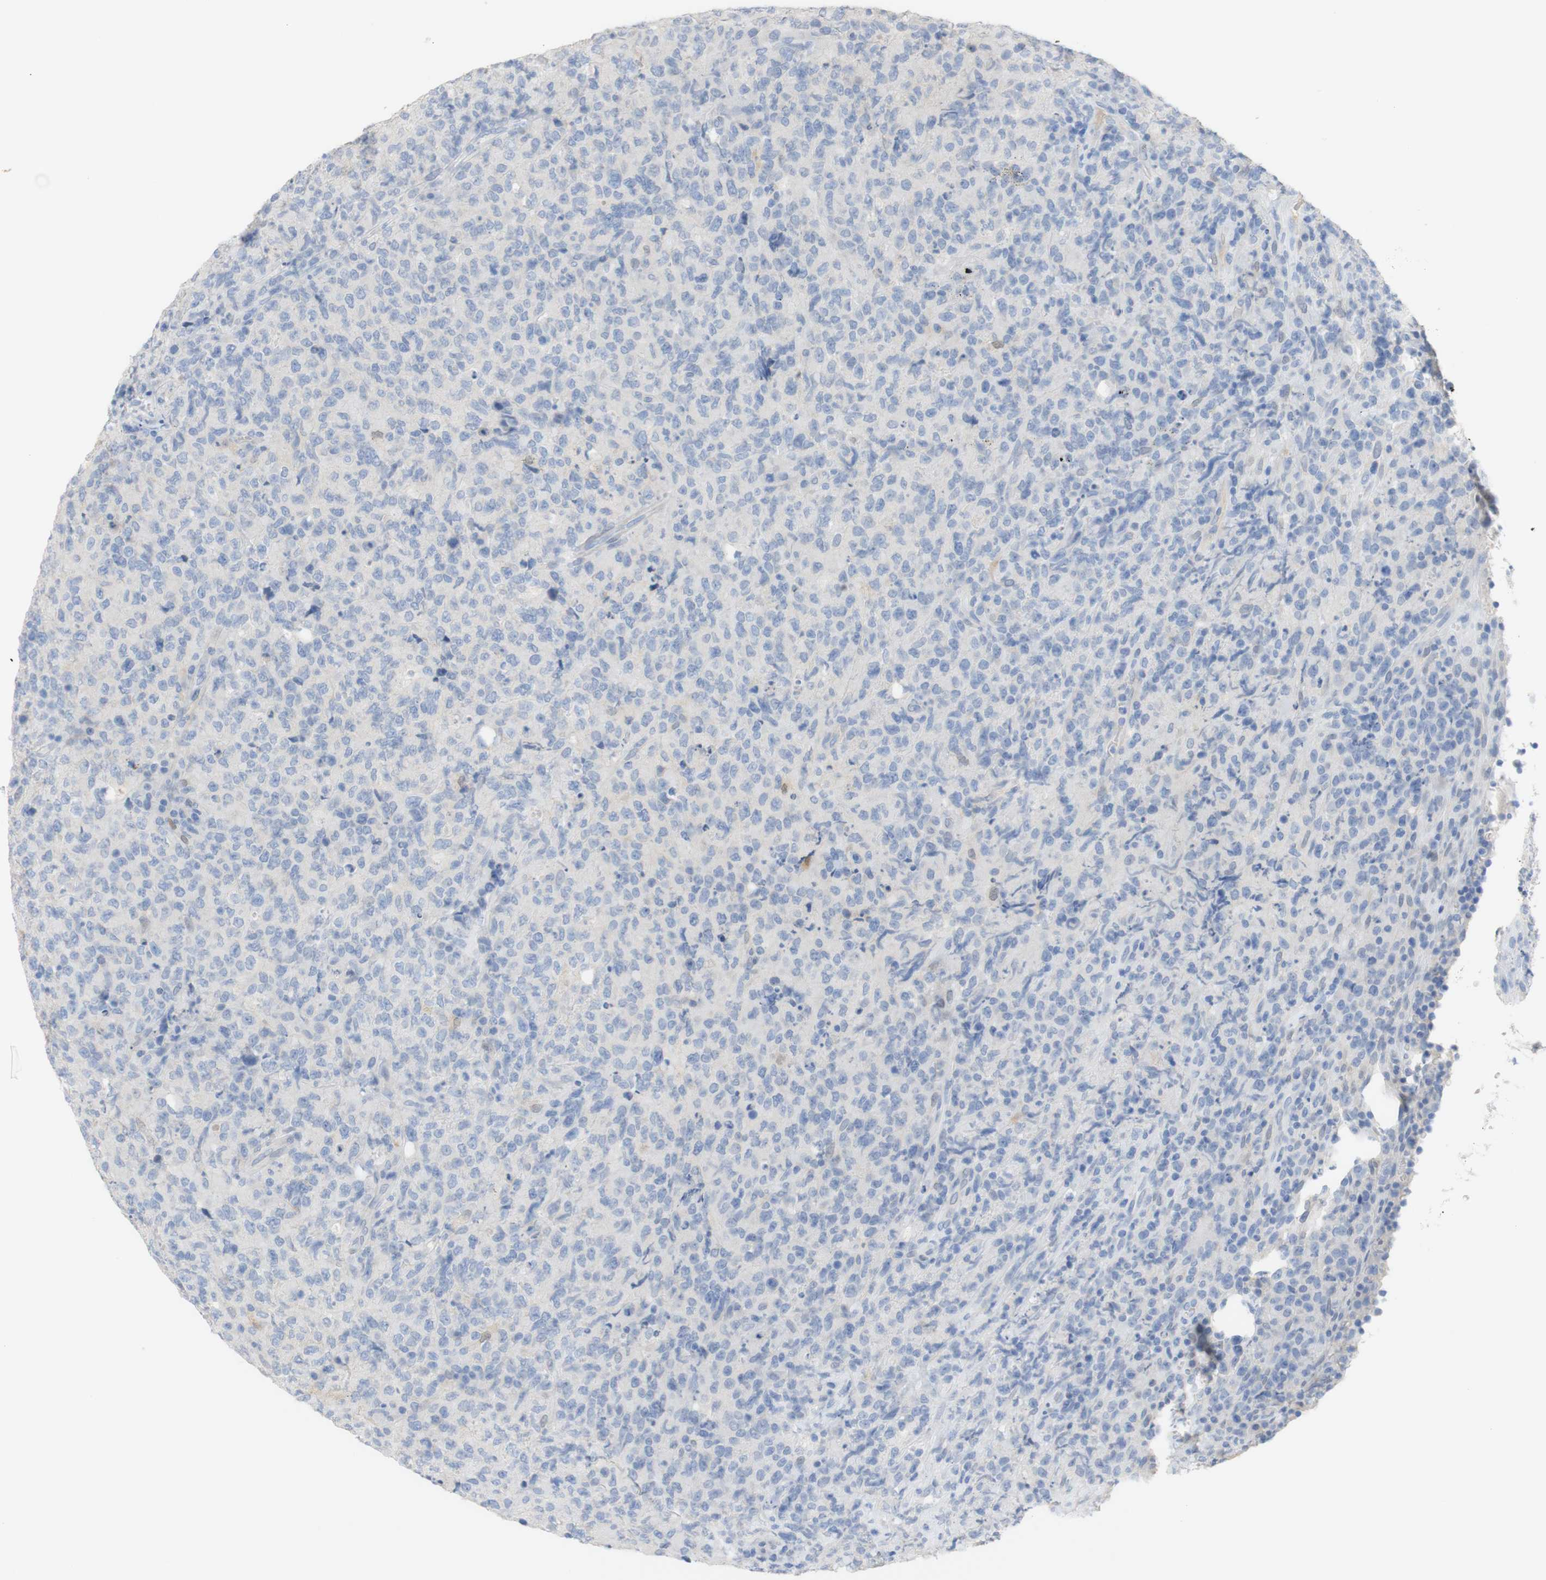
{"staining": {"intensity": "negative", "quantity": "none", "location": "none"}, "tissue": "lymphoma", "cell_type": "Tumor cells", "image_type": "cancer", "snomed": [{"axis": "morphology", "description": "Malignant lymphoma, non-Hodgkin's type, High grade"}, {"axis": "topography", "description": "Tonsil"}], "caption": "High power microscopy photomicrograph of an IHC micrograph of malignant lymphoma, non-Hodgkin's type (high-grade), revealing no significant positivity in tumor cells. Nuclei are stained in blue.", "gene": "SELENBP1", "patient": {"sex": "female", "age": 36}}